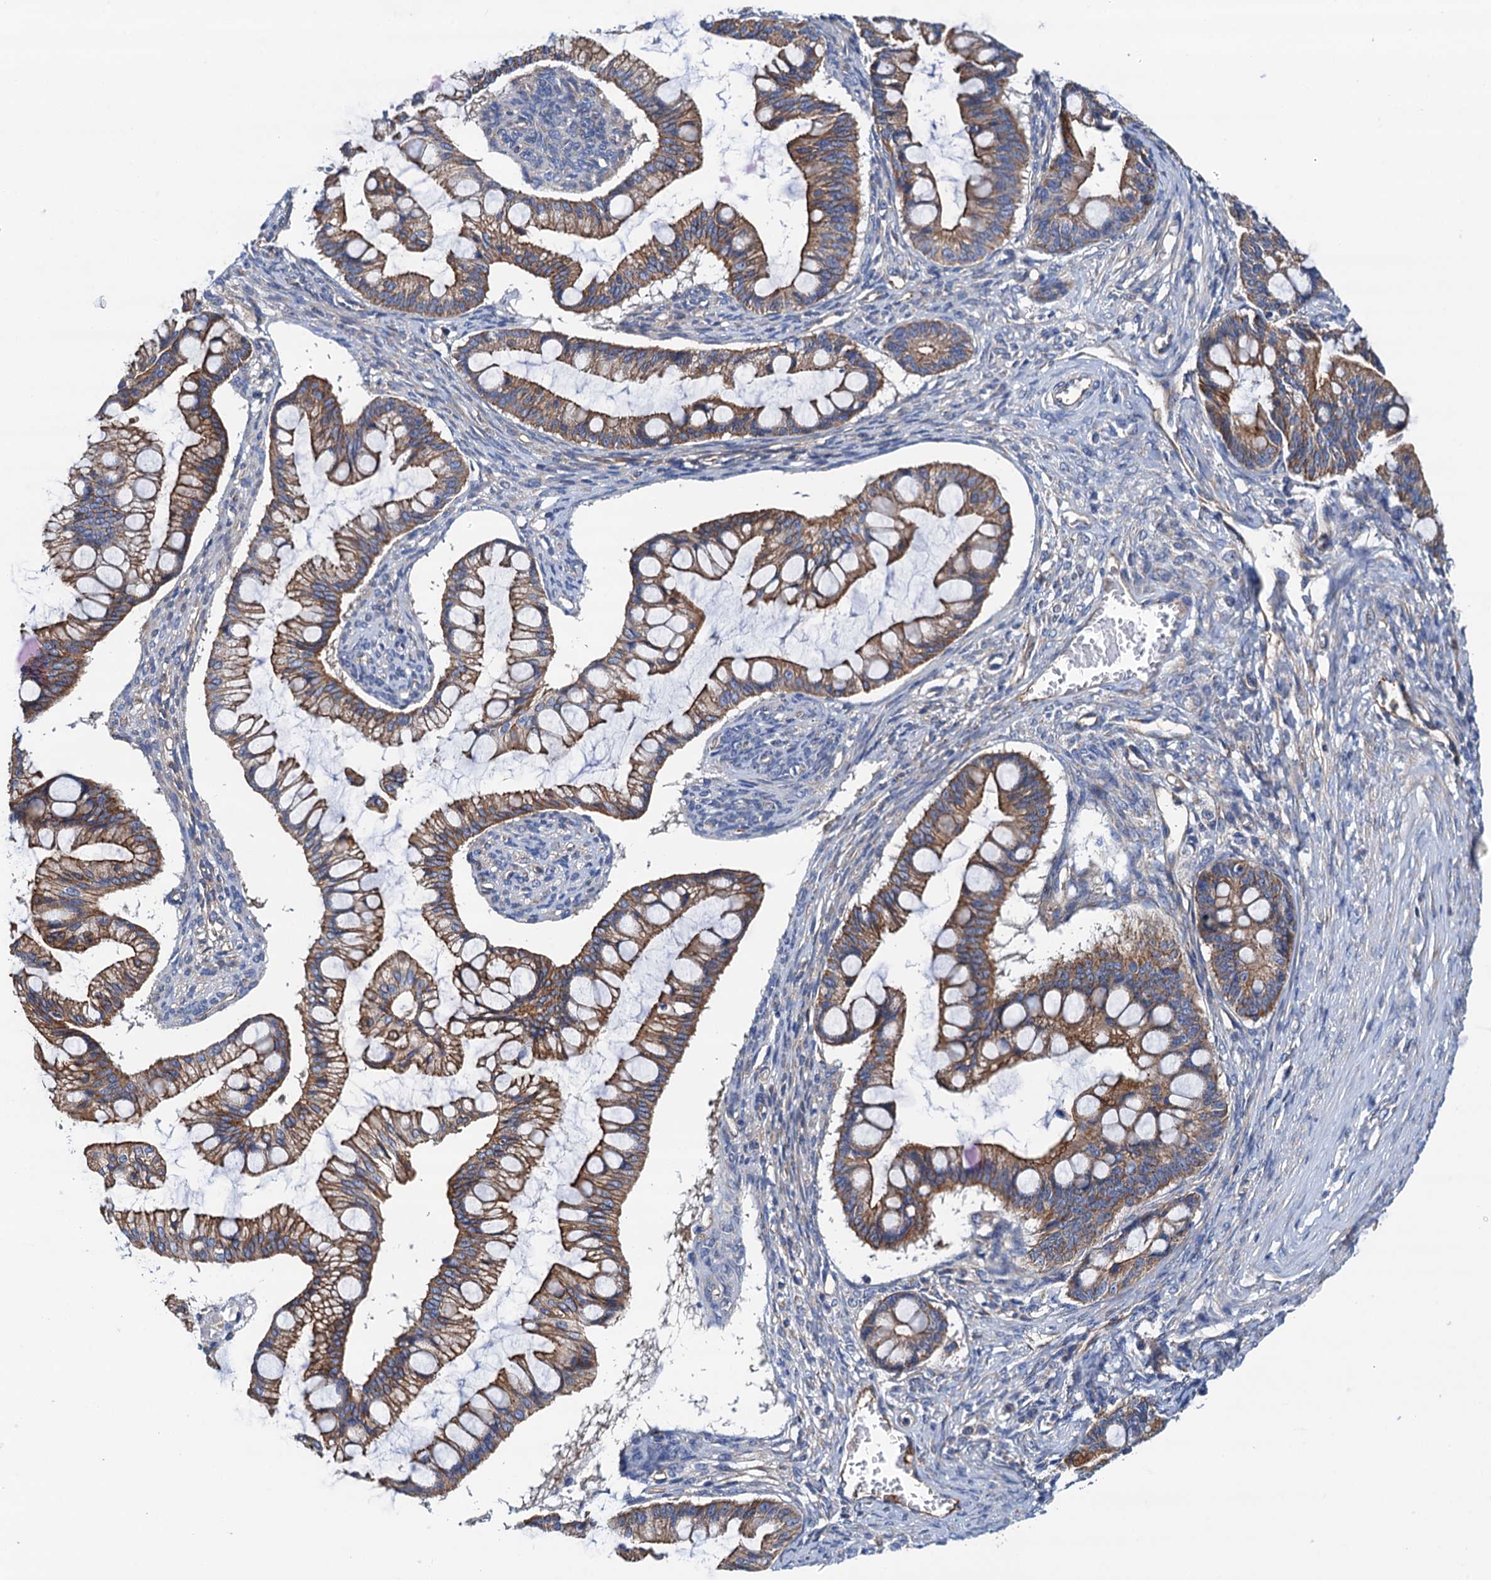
{"staining": {"intensity": "moderate", "quantity": ">75%", "location": "cytoplasmic/membranous"}, "tissue": "ovarian cancer", "cell_type": "Tumor cells", "image_type": "cancer", "snomed": [{"axis": "morphology", "description": "Cystadenocarcinoma, mucinous, NOS"}, {"axis": "topography", "description": "Ovary"}], "caption": "Protein expression analysis of human ovarian cancer reveals moderate cytoplasmic/membranous positivity in about >75% of tumor cells. The staining was performed using DAB (3,3'-diaminobenzidine) to visualize the protein expression in brown, while the nuclei were stained in blue with hematoxylin (Magnification: 20x).", "gene": "RASSF9", "patient": {"sex": "female", "age": 73}}